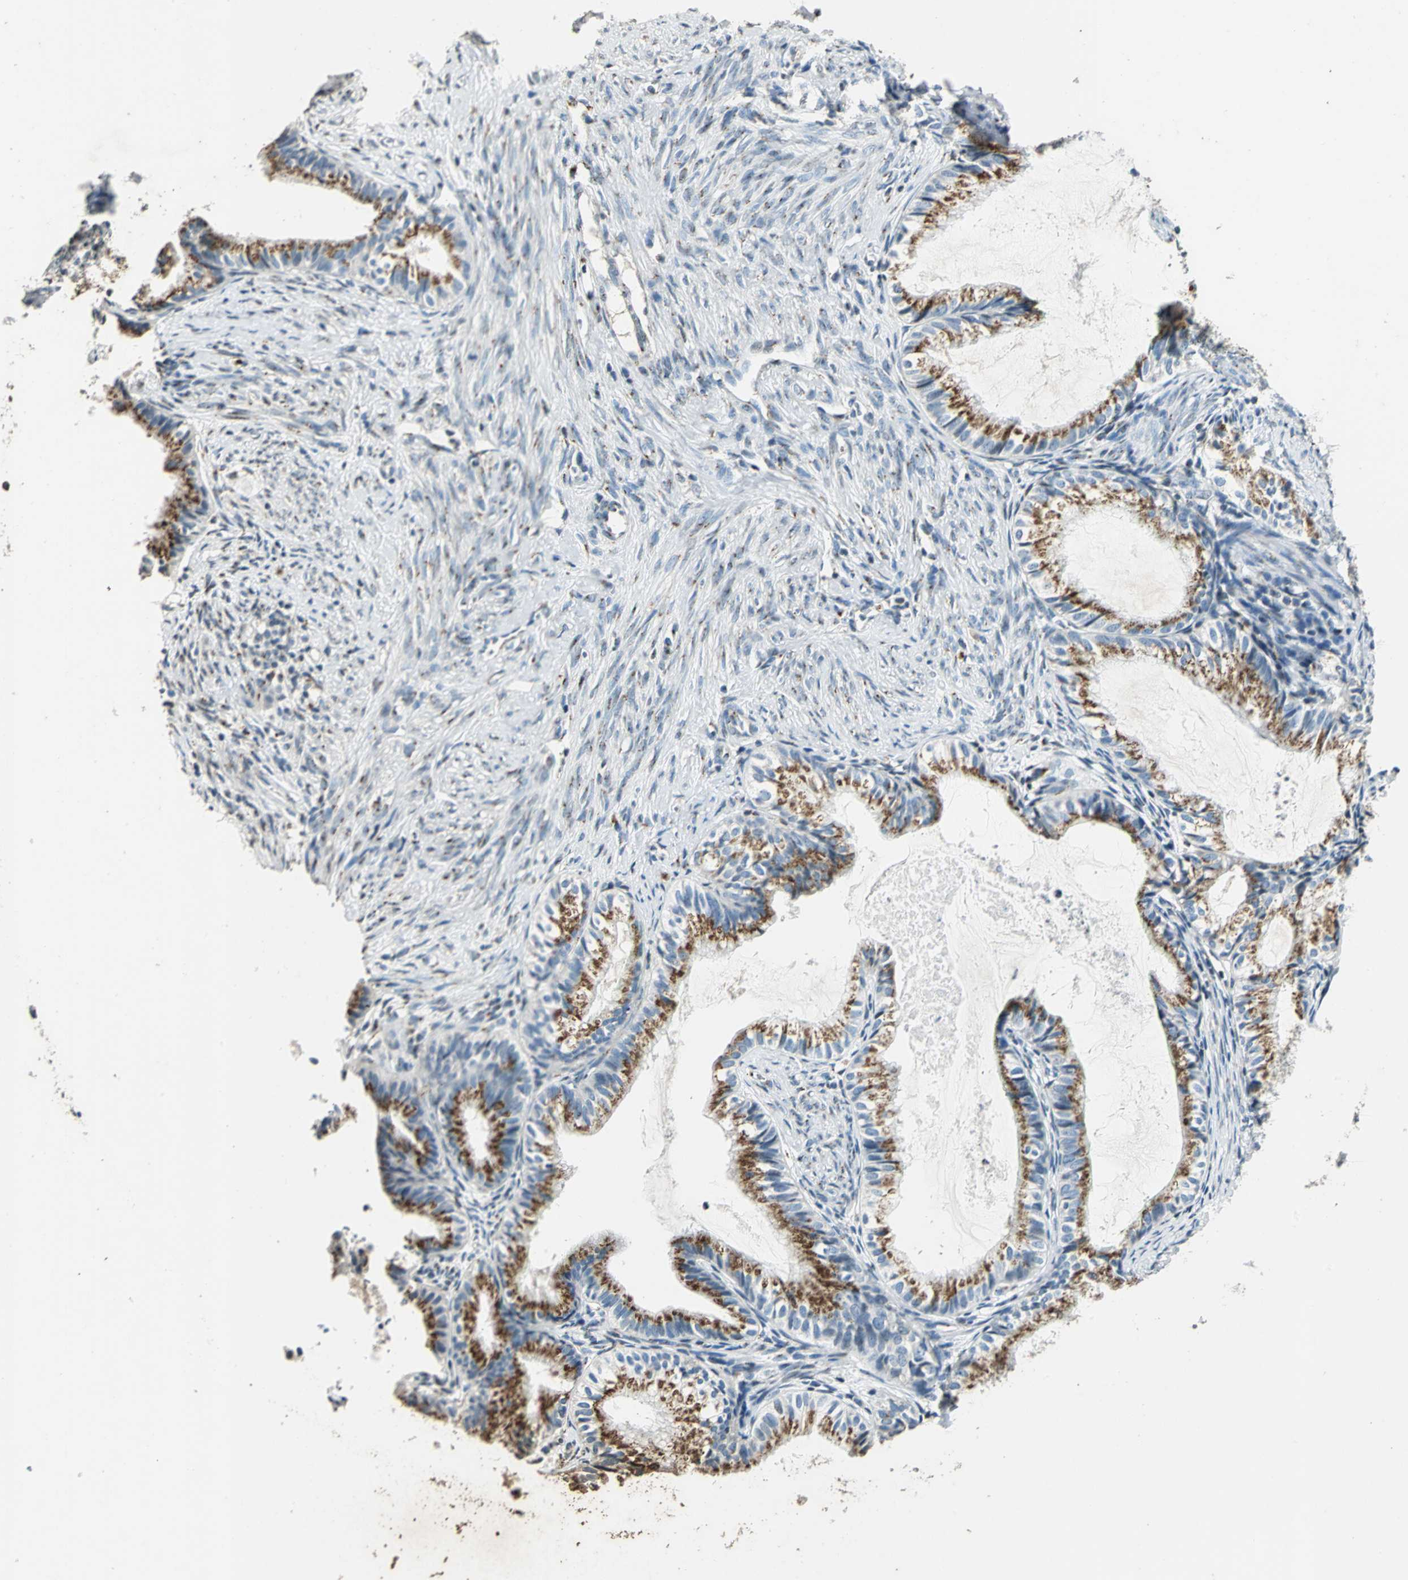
{"staining": {"intensity": "moderate", "quantity": ">75%", "location": "cytoplasmic/membranous"}, "tissue": "cervical cancer", "cell_type": "Tumor cells", "image_type": "cancer", "snomed": [{"axis": "morphology", "description": "Normal tissue, NOS"}, {"axis": "morphology", "description": "Adenocarcinoma, NOS"}, {"axis": "topography", "description": "Cervix"}, {"axis": "topography", "description": "Endometrium"}], "caption": "DAB (3,3'-diaminobenzidine) immunohistochemical staining of cervical cancer (adenocarcinoma) exhibits moderate cytoplasmic/membranous protein positivity in approximately >75% of tumor cells.", "gene": "TMEM115", "patient": {"sex": "female", "age": 86}}